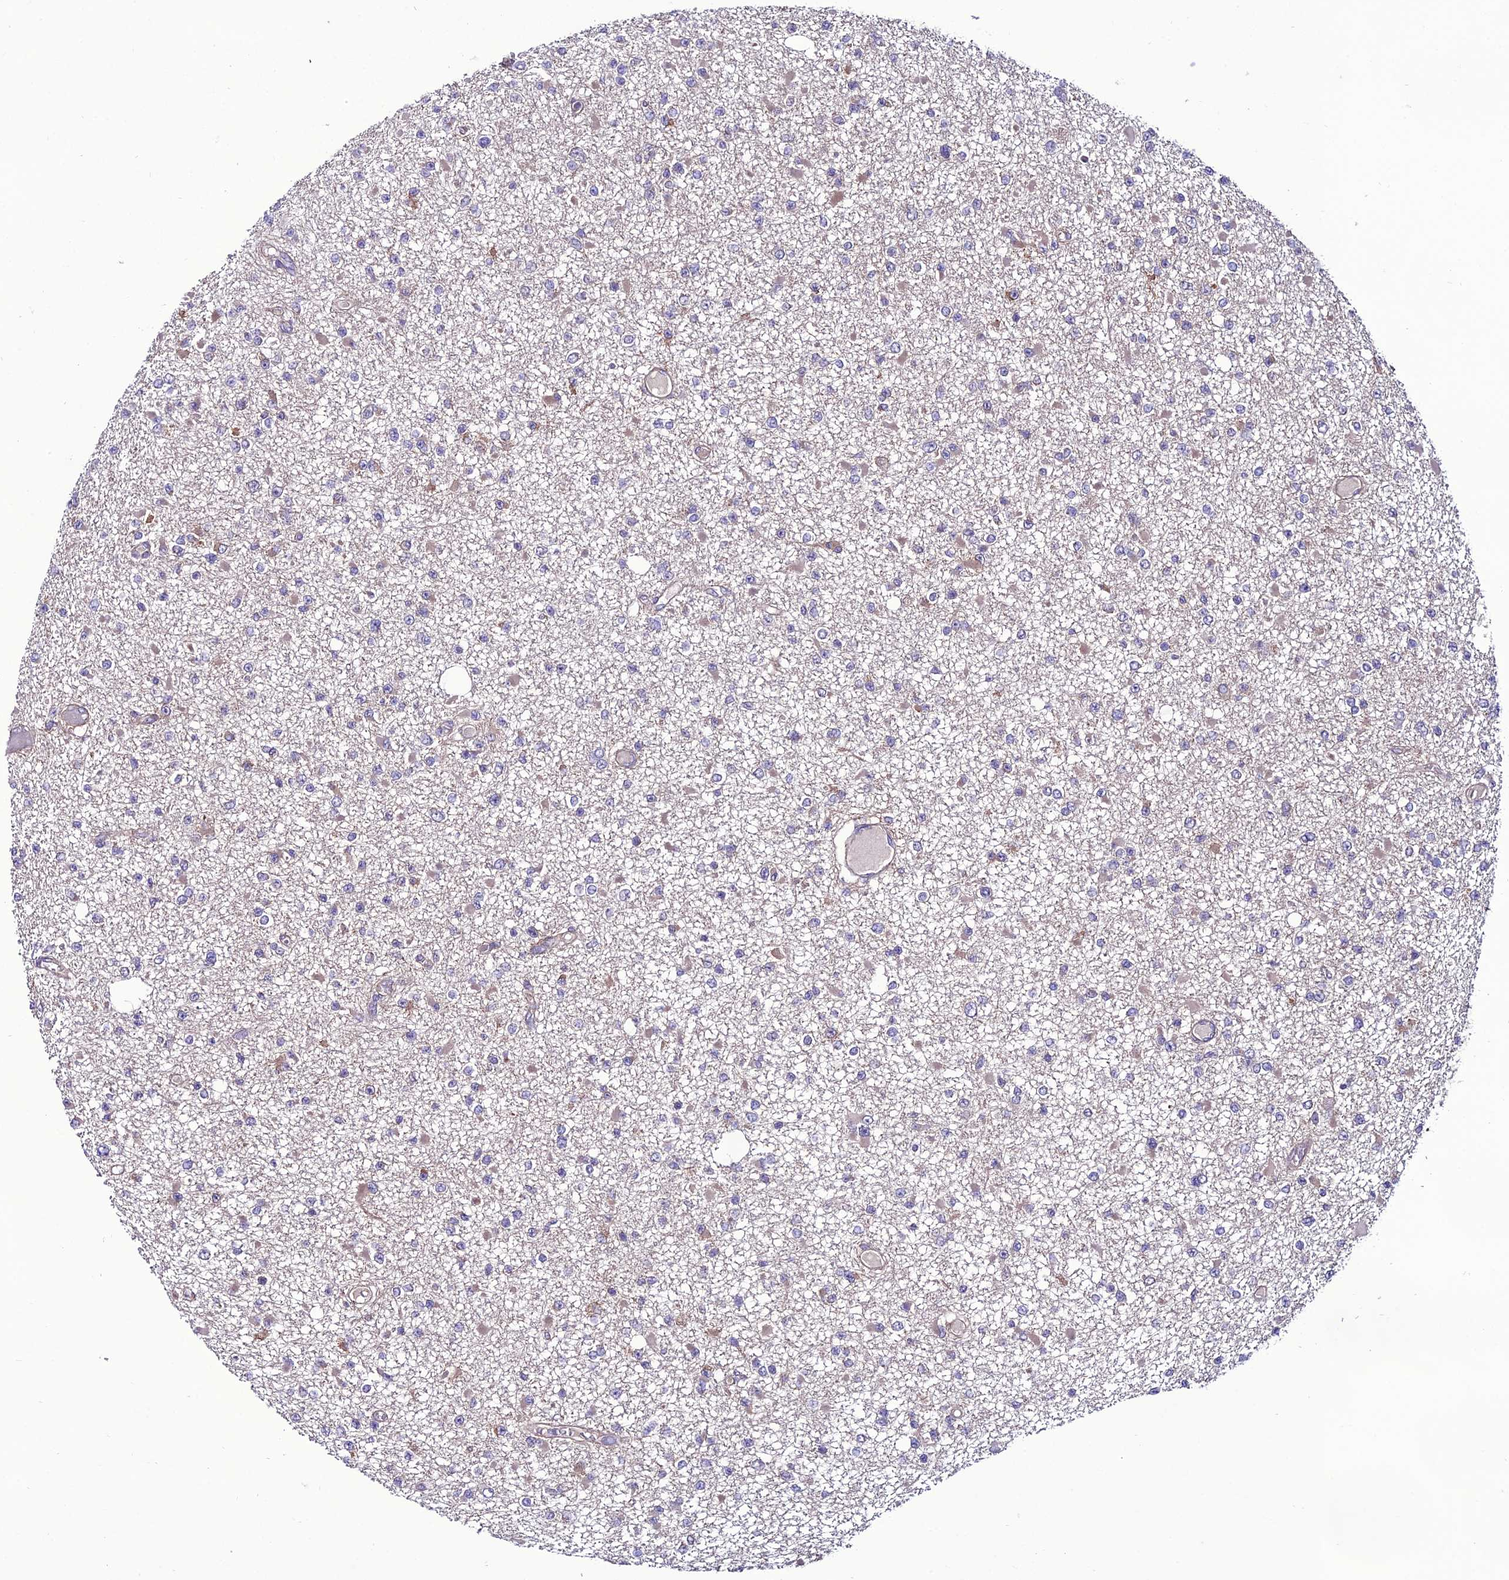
{"staining": {"intensity": "negative", "quantity": "none", "location": "none"}, "tissue": "glioma", "cell_type": "Tumor cells", "image_type": "cancer", "snomed": [{"axis": "morphology", "description": "Glioma, malignant, Low grade"}, {"axis": "topography", "description": "Brain"}], "caption": "This is an IHC micrograph of human glioma. There is no positivity in tumor cells.", "gene": "PPIL3", "patient": {"sex": "female", "age": 22}}